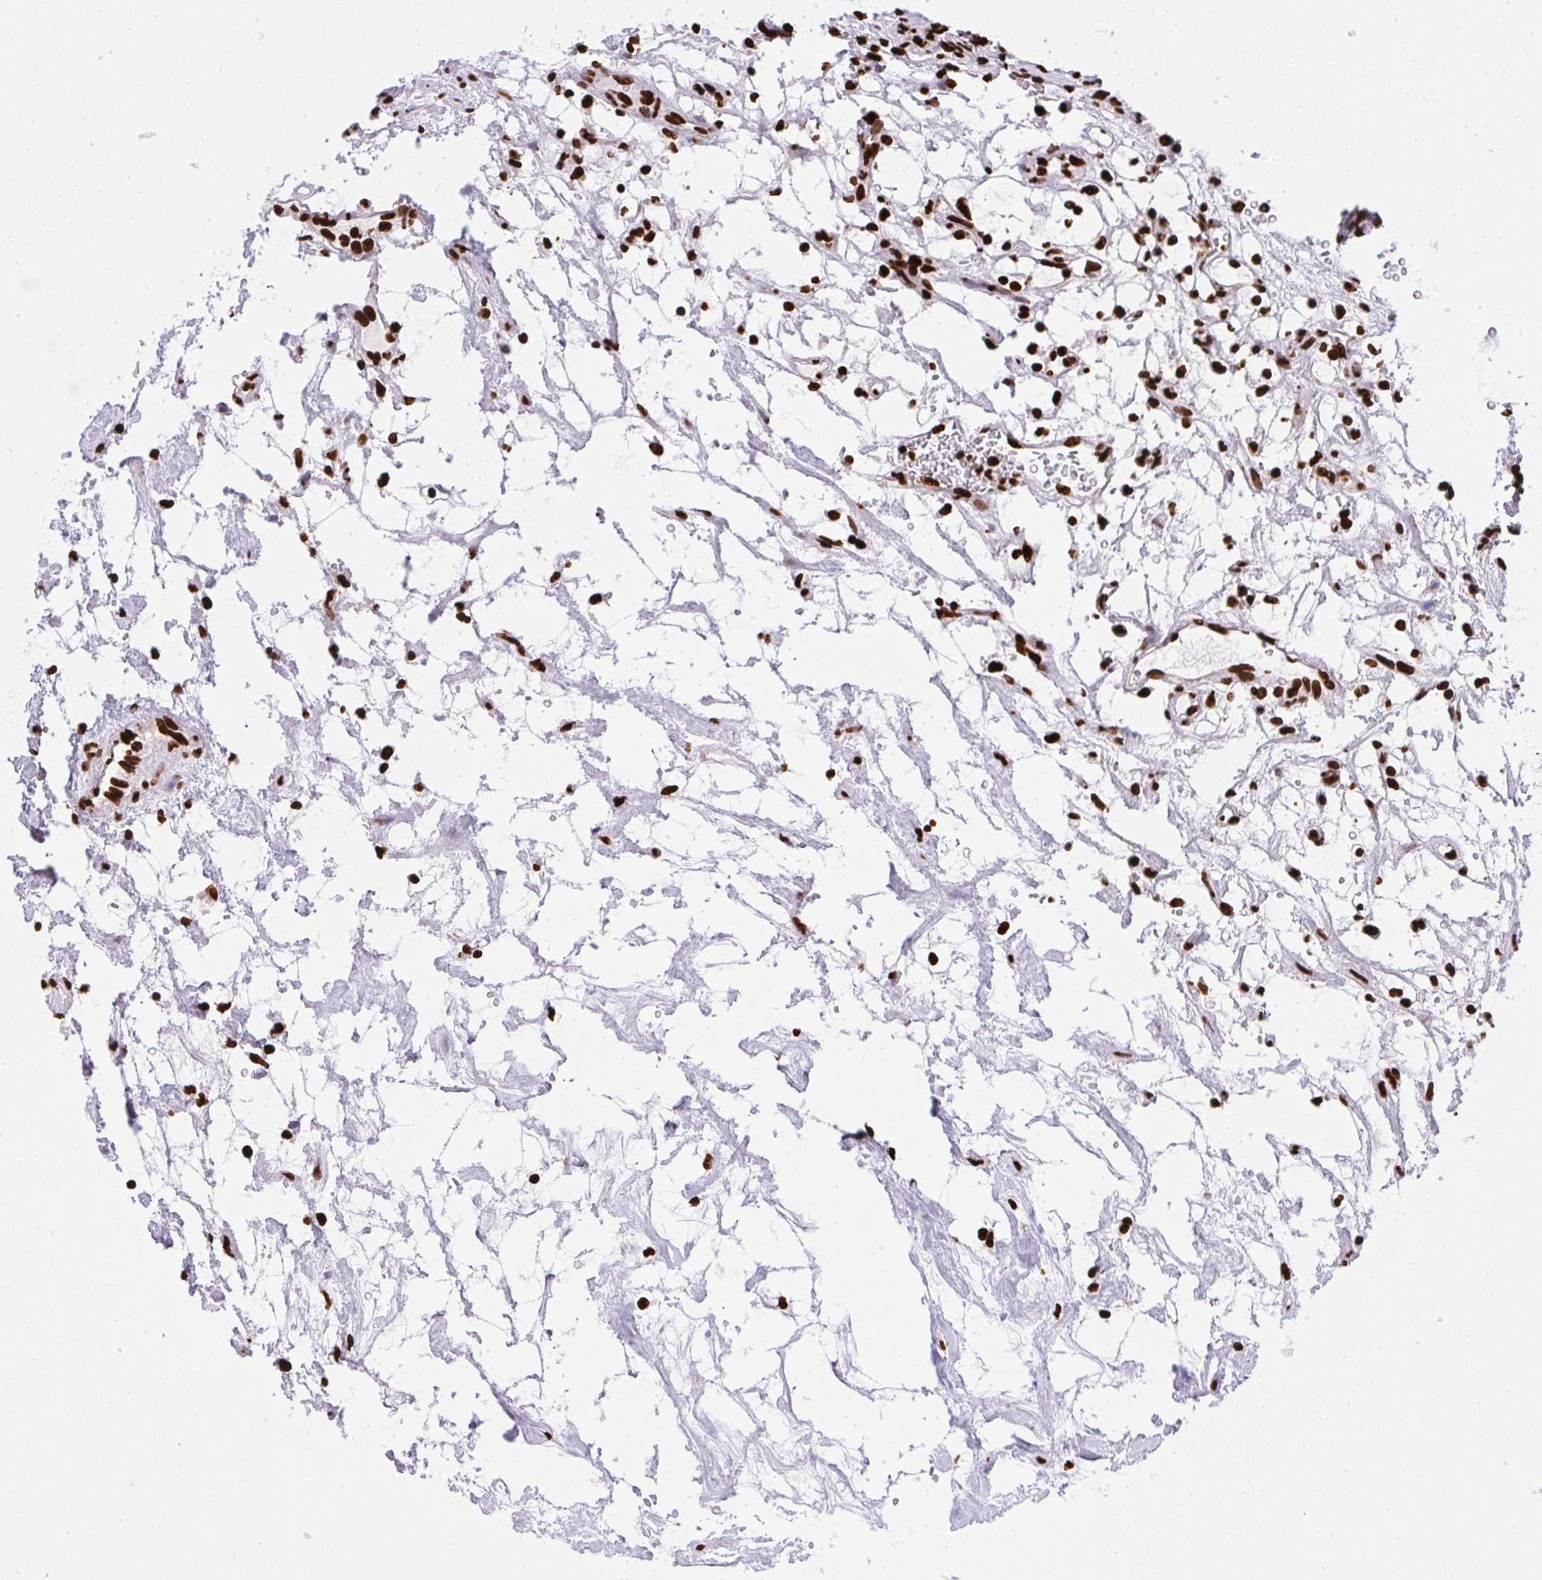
{"staining": {"intensity": "strong", "quantity": ">75%", "location": "nuclear"}, "tissue": "renal cancer", "cell_type": "Tumor cells", "image_type": "cancer", "snomed": [{"axis": "morphology", "description": "Adenocarcinoma, NOS"}, {"axis": "topography", "description": "Kidney"}], "caption": "Immunohistochemical staining of renal cancer (adenocarcinoma) shows high levels of strong nuclear protein staining in approximately >75% of tumor cells. (Stains: DAB (3,3'-diaminobenzidine) in brown, nuclei in blue, Microscopy: brightfield microscopy at high magnification).", "gene": "HNRNPL", "patient": {"sex": "female", "age": 69}}